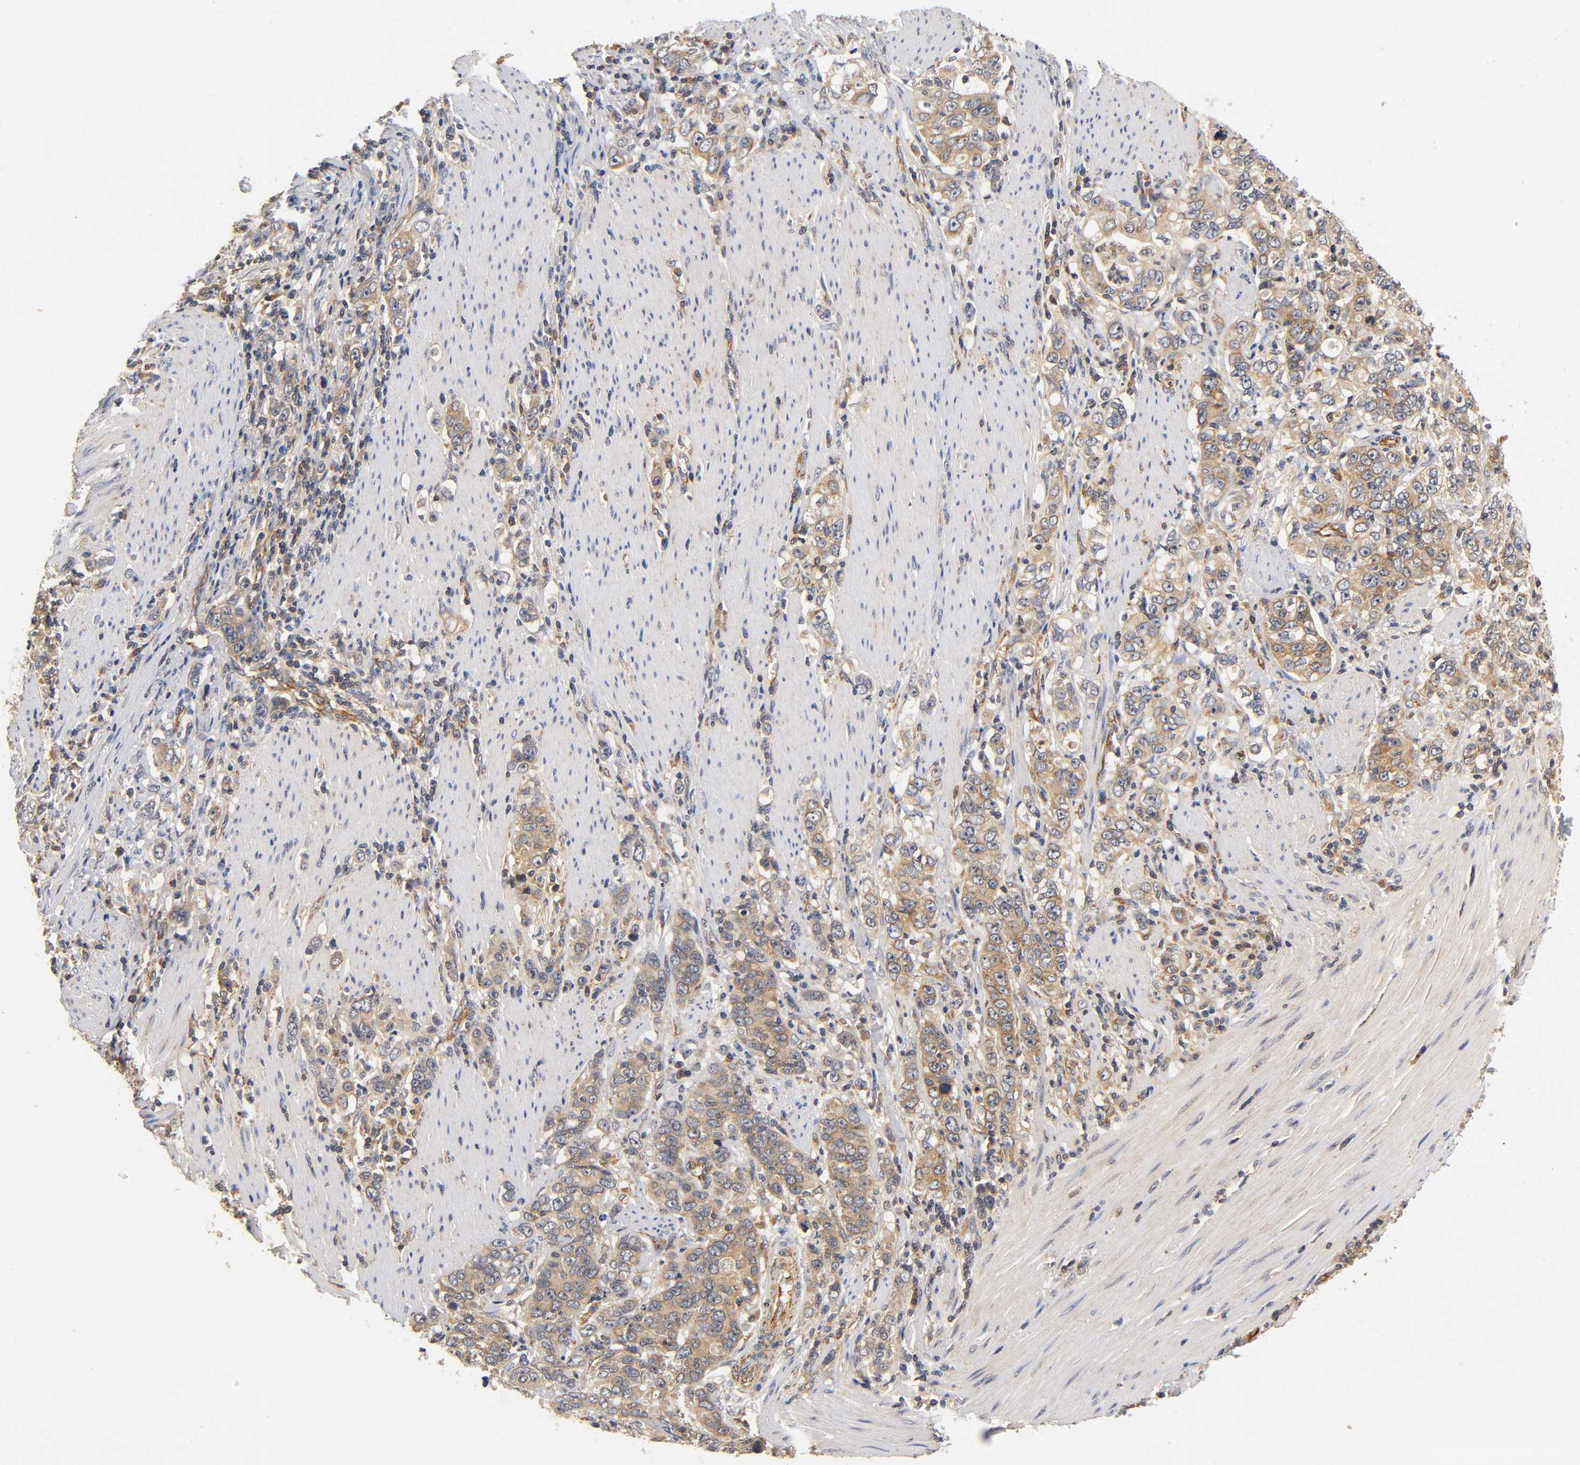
{"staining": {"intensity": "weak", "quantity": "25%-75%", "location": "cytoplasmic/membranous"}, "tissue": "stomach cancer", "cell_type": "Tumor cells", "image_type": "cancer", "snomed": [{"axis": "morphology", "description": "Adenocarcinoma, NOS"}, {"axis": "topography", "description": "Stomach, lower"}], "caption": "IHC (DAB (3,3'-diaminobenzidine)) staining of stomach adenocarcinoma exhibits weak cytoplasmic/membranous protein staining in approximately 25%-75% of tumor cells.", "gene": "SCAP", "patient": {"sex": "female", "age": 72}}